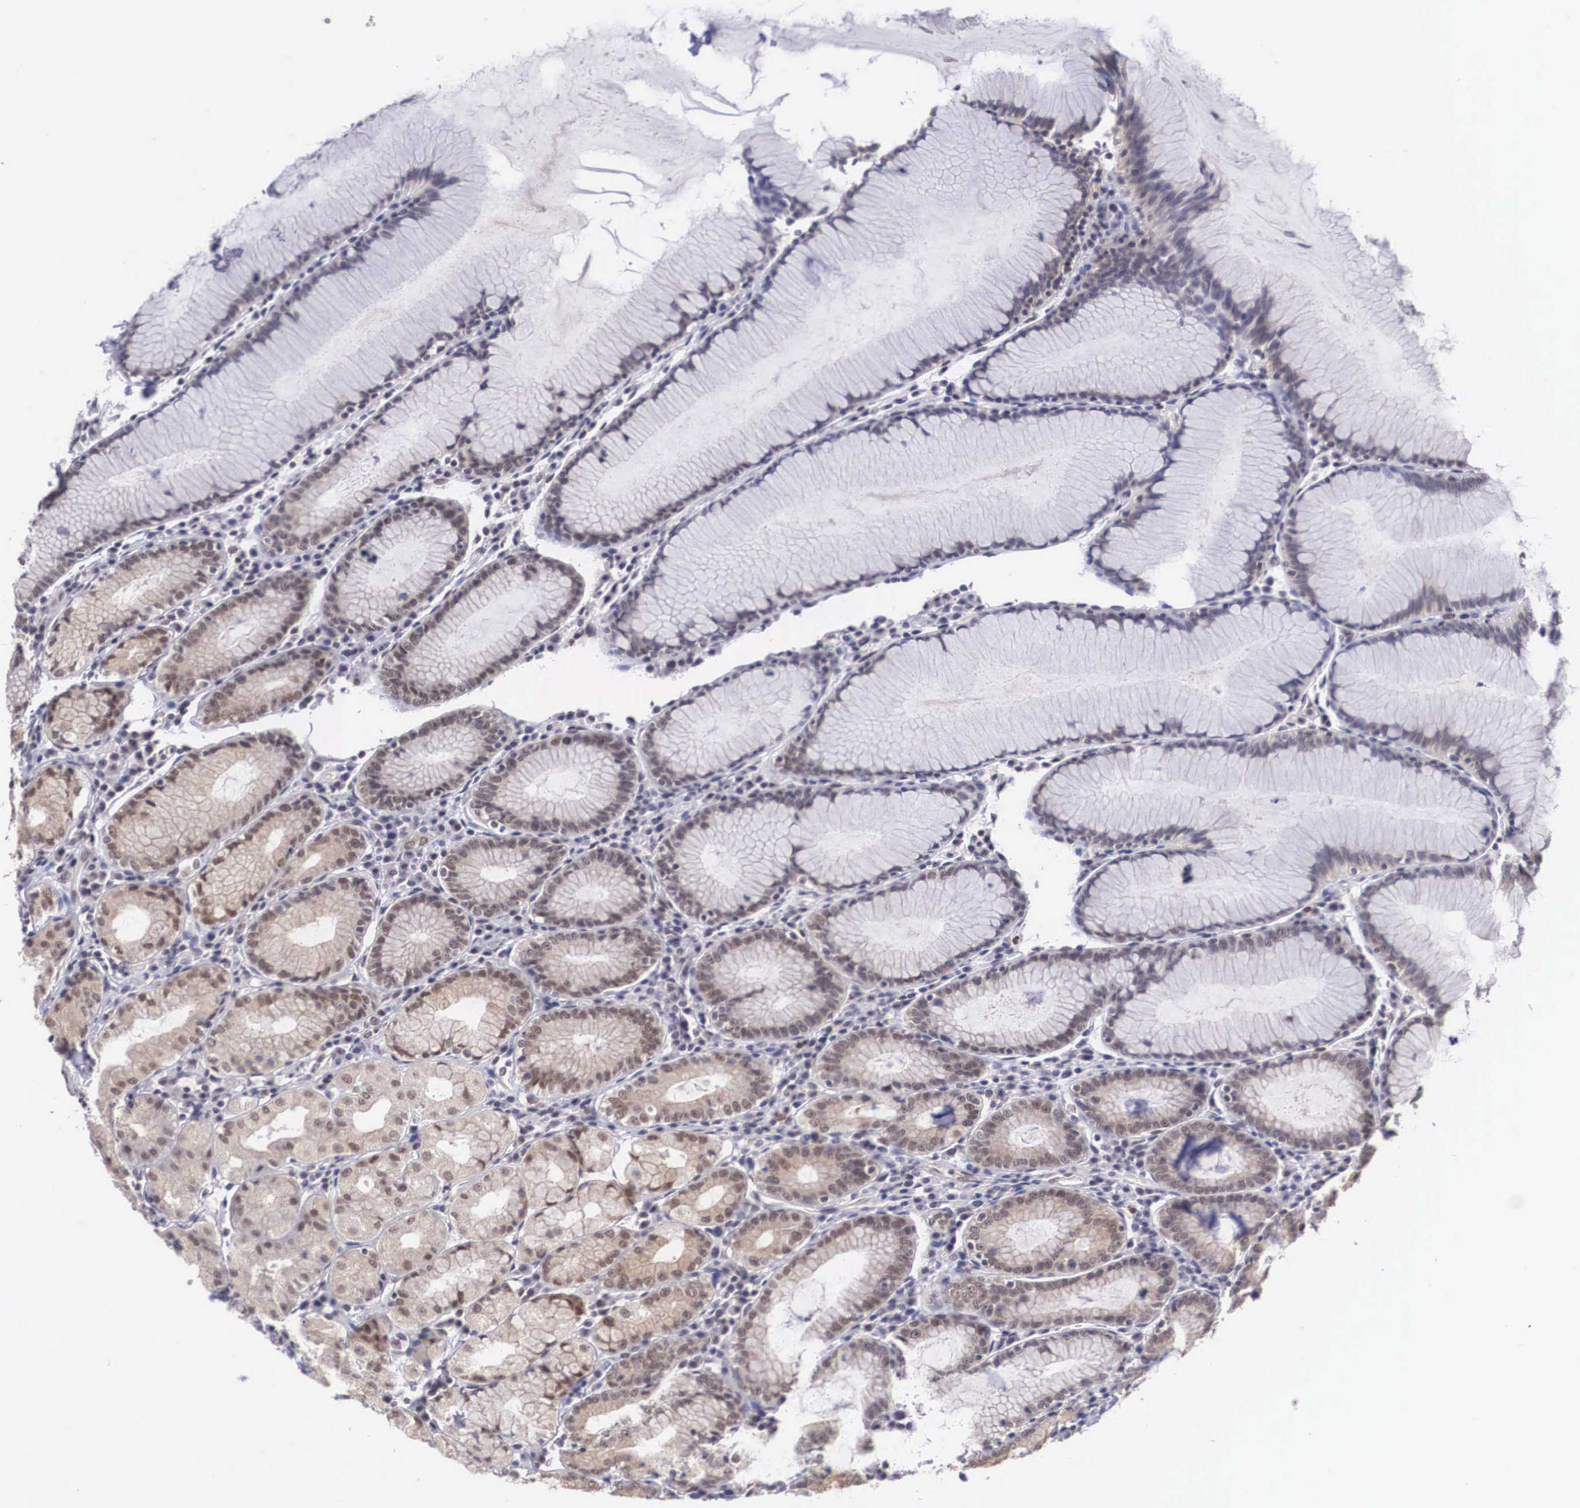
{"staining": {"intensity": "moderate", "quantity": "25%-75%", "location": "cytoplasmic/membranous,nuclear"}, "tissue": "stomach", "cell_type": "Glandular cells", "image_type": "normal", "snomed": [{"axis": "morphology", "description": "Normal tissue, NOS"}, {"axis": "topography", "description": "Stomach, lower"}], "caption": "Immunohistochemical staining of normal human stomach shows moderate cytoplasmic/membranous,nuclear protein expression in approximately 25%-75% of glandular cells. (Brightfield microscopy of DAB IHC at high magnification).", "gene": "NINL", "patient": {"sex": "female", "age": 43}}